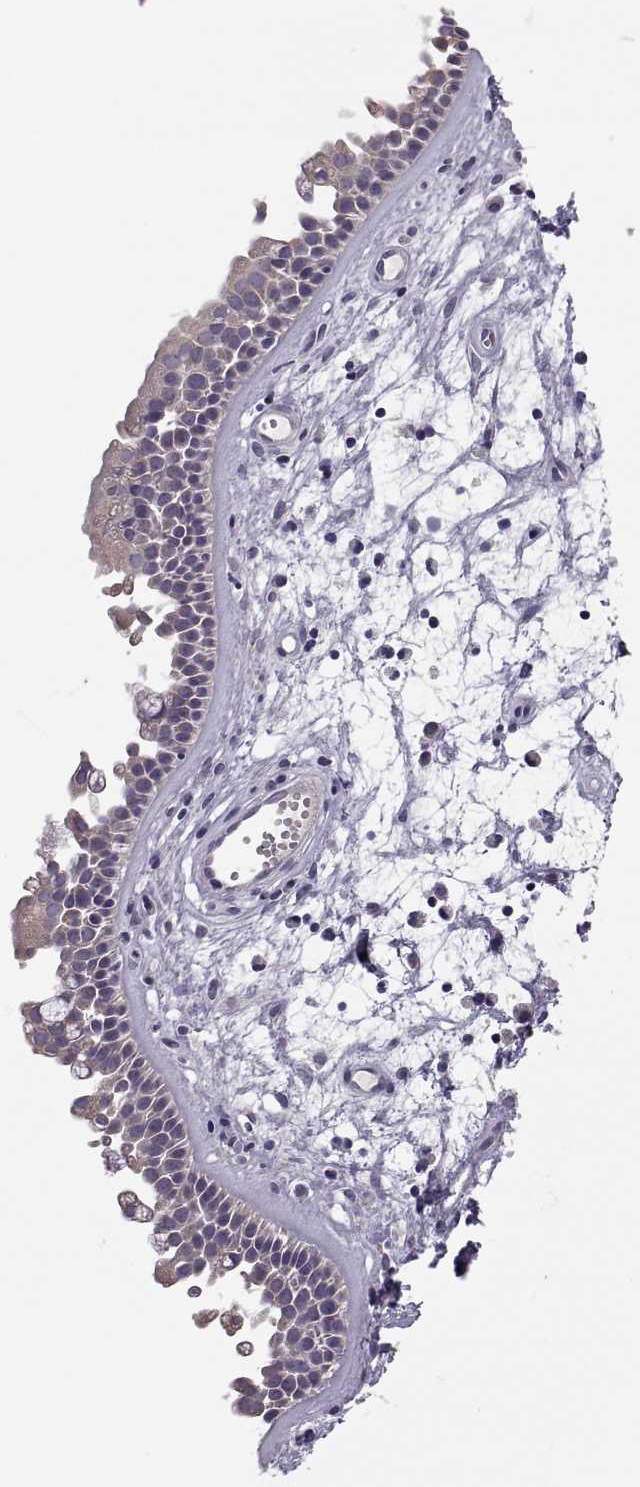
{"staining": {"intensity": "negative", "quantity": "none", "location": "none"}, "tissue": "nasopharynx", "cell_type": "Respiratory epithelial cells", "image_type": "normal", "snomed": [{"axis": "morphology", "description": "Normal tissue, NOS"}, {"axis": "topography", "description": "Nasopharynx"}], "caption": "Respiratory epithelial cells show no significant staining in benign nasopharynx.", "gene": "ACSBG2", "patient": {"sex": "female", "age": 68}}